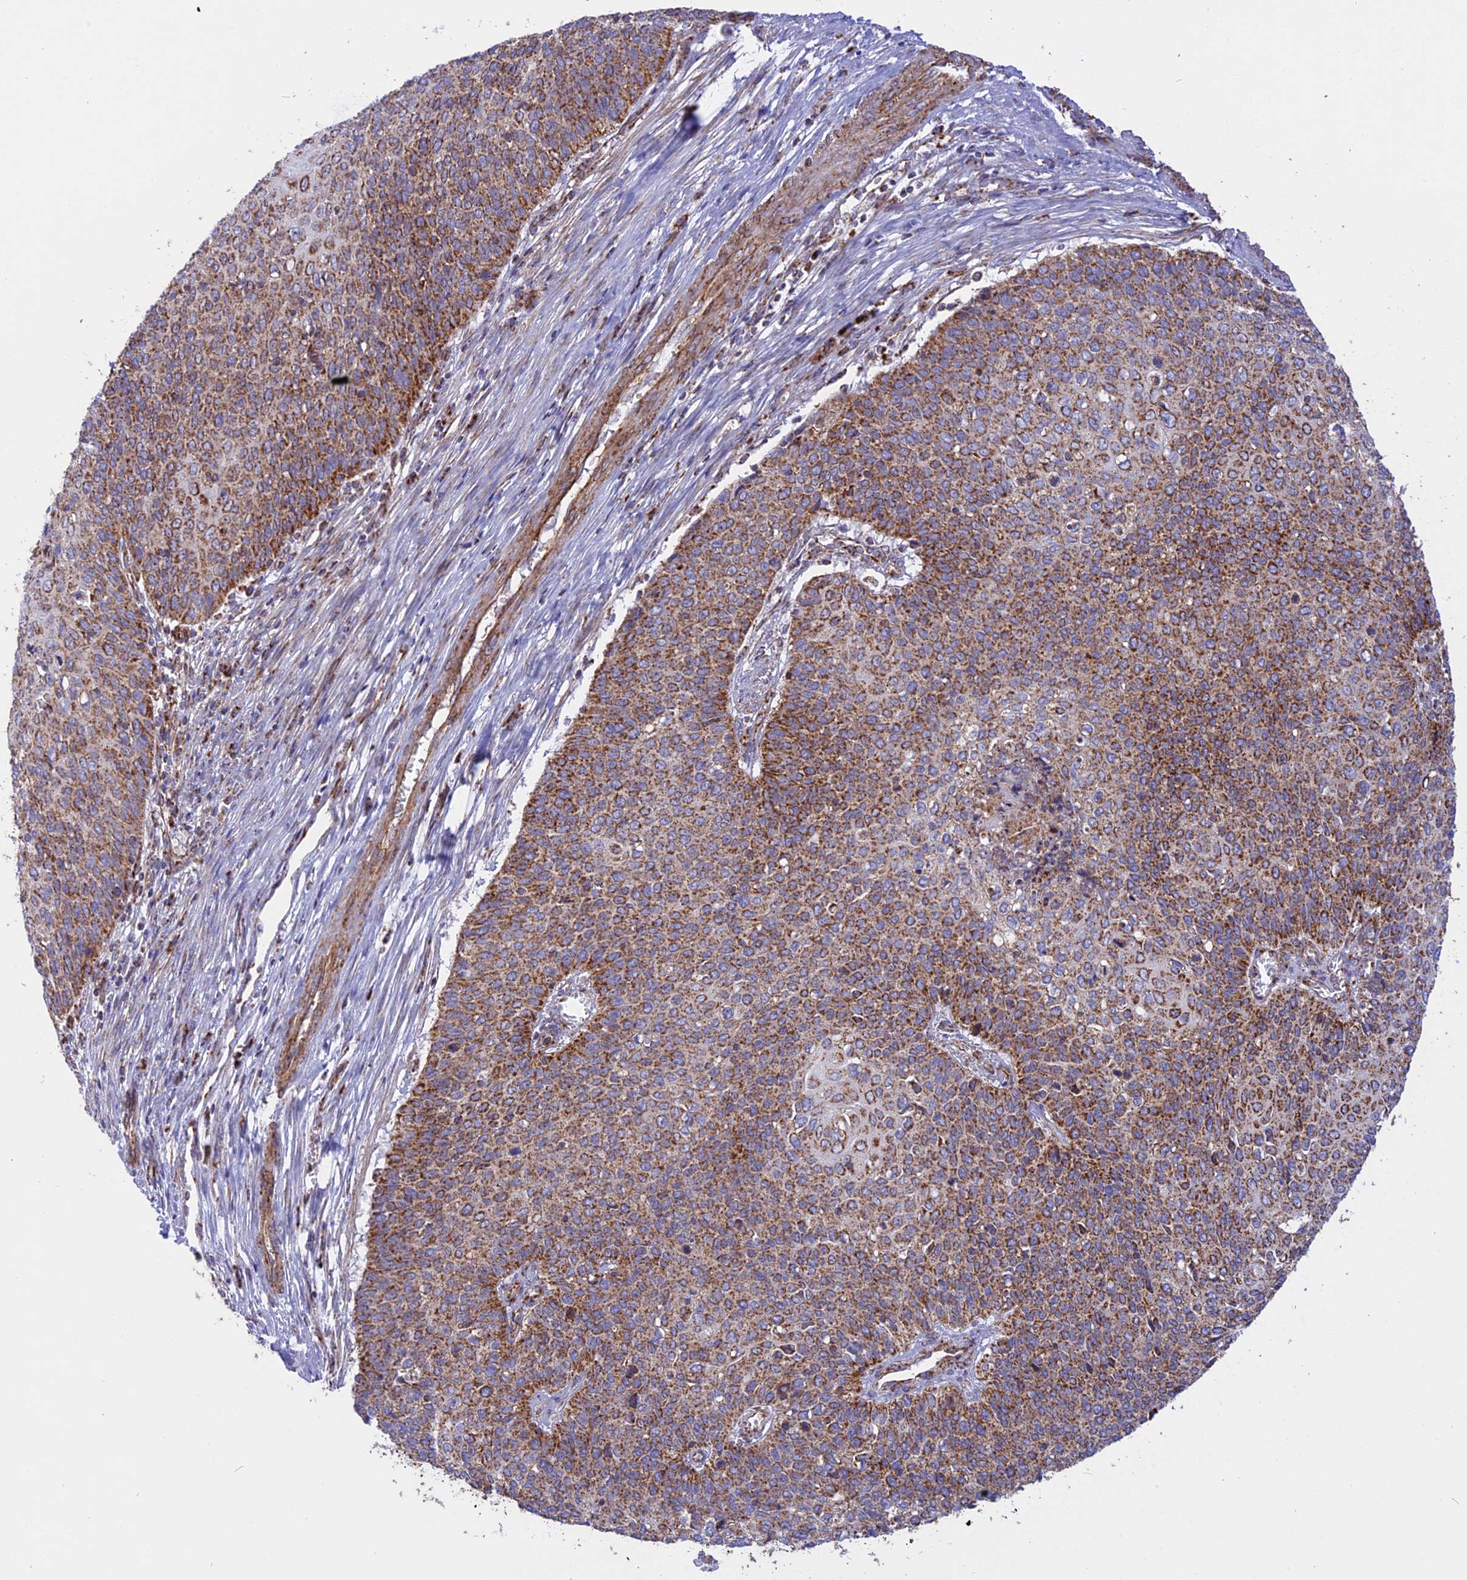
{"staining": {"intensity": "strong", "quantity": "25%-75%", "location": "cytoplasmic/membranous"}, "tissue": "cervical cancer", "cell_type": "Tumor cells", "image_type": "cancer", "snomed": [{"axis": "morphology", "description": "Squamous cell carcinoma, NOS"}, {"axis": "topography", "description": "Cervix"}], "caption": "Brown immunohistochemical staining in human squamous cell carcinoma (cervical) demonstrates strong cytoplasmic/membranous positivity in approximately 25%-75% of tumor cells.", "gene": "UQCRB", "patient": {"sex": "female", "age": 39}}